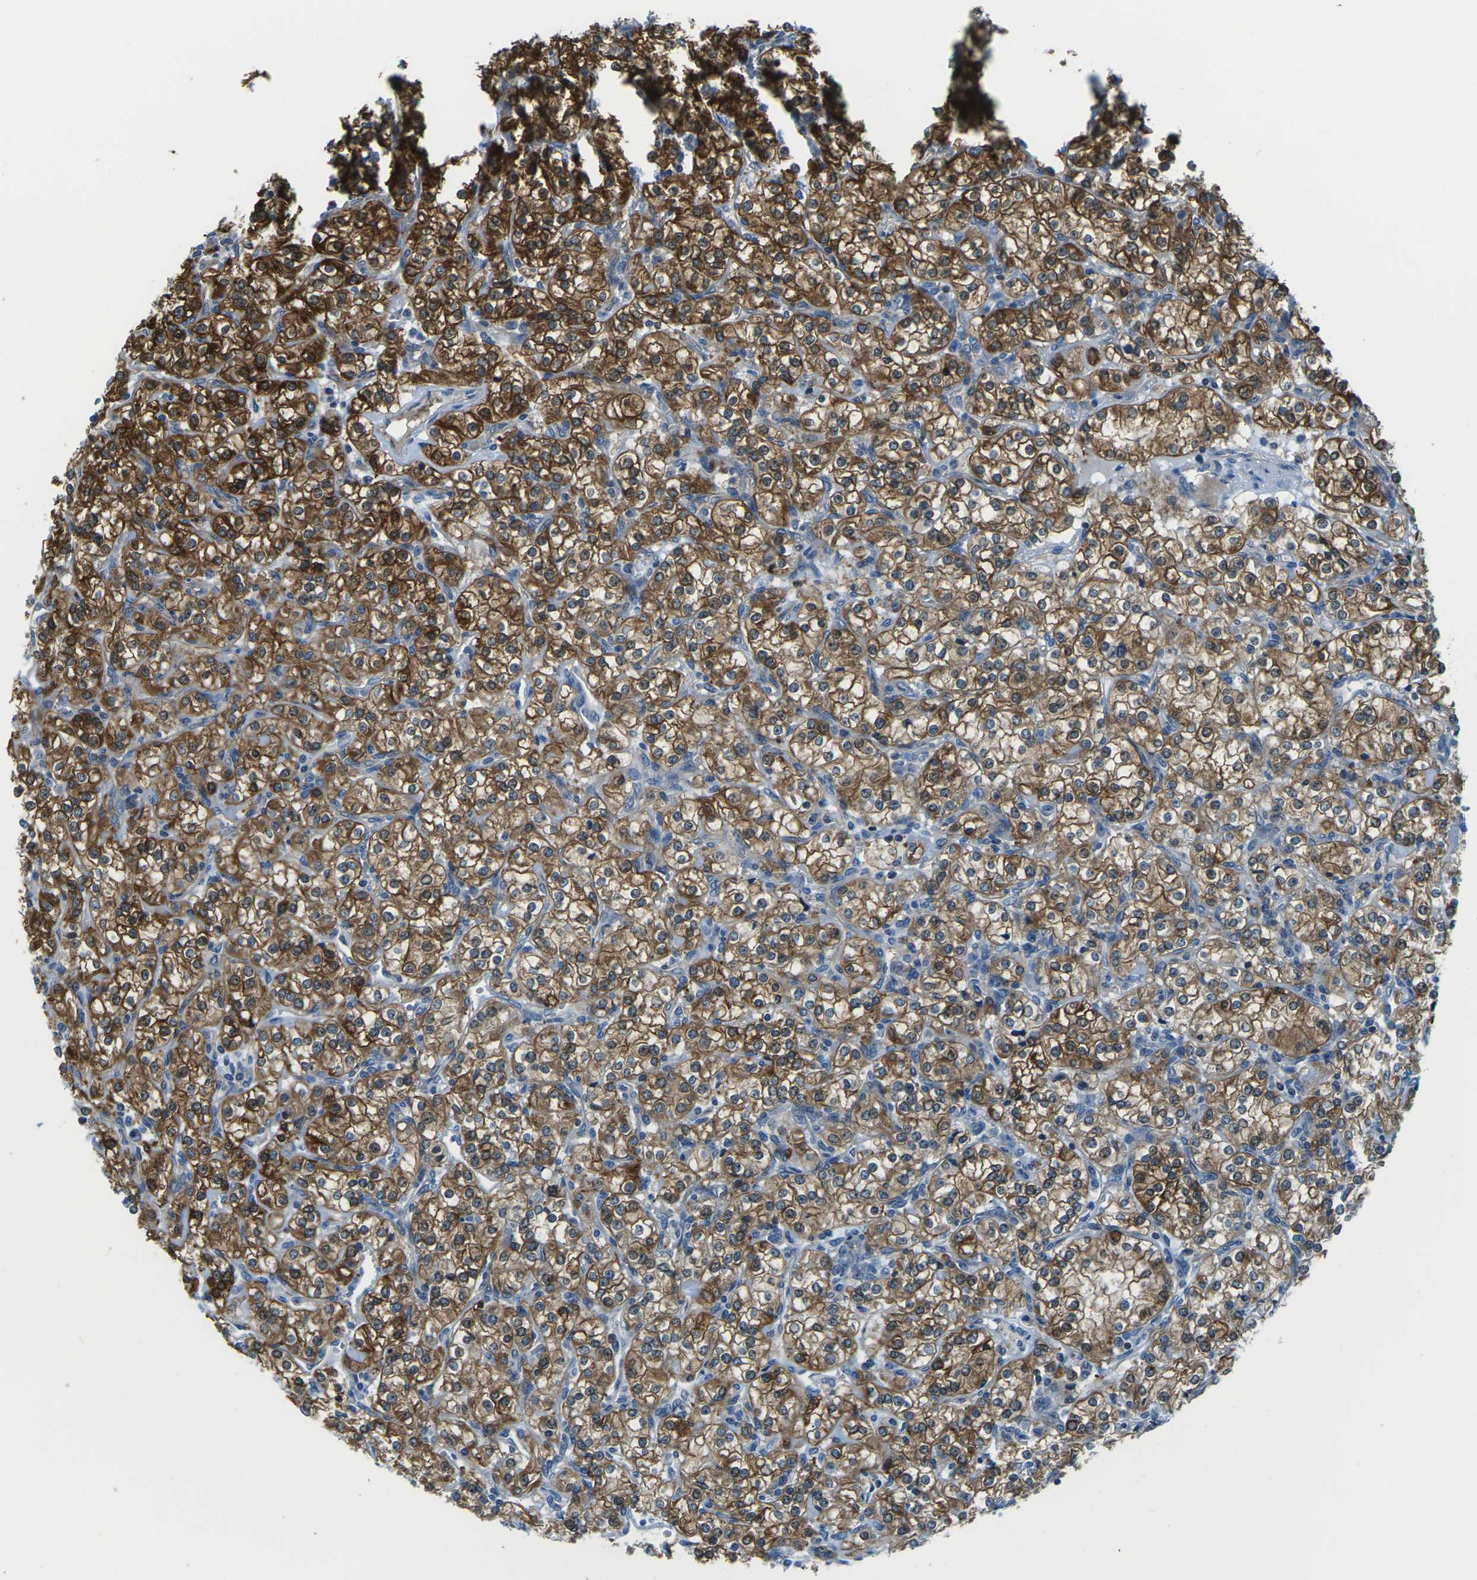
{"staining": {"intensity": "strong", "quantity": ">75%", "location": "cytoplasmic/membranous"}, "tissue": "renal cancer", "cell_type": "Tumor cells", "image_type": "cancer", "snomed": [{"axis": "morphology", "description": "Adenocarcinoma, NOS"}, {"axis": "topography", "description": "Kidney"}], "caption": "Renal adenocarcinoma was stained to show a protein in brown. There is high levels of strong cytoplasmic/membranous positivity in approximately >75% of tumor cells.", "gene": "SOCS4", "patient": {"sex": "male", "age": 77}}